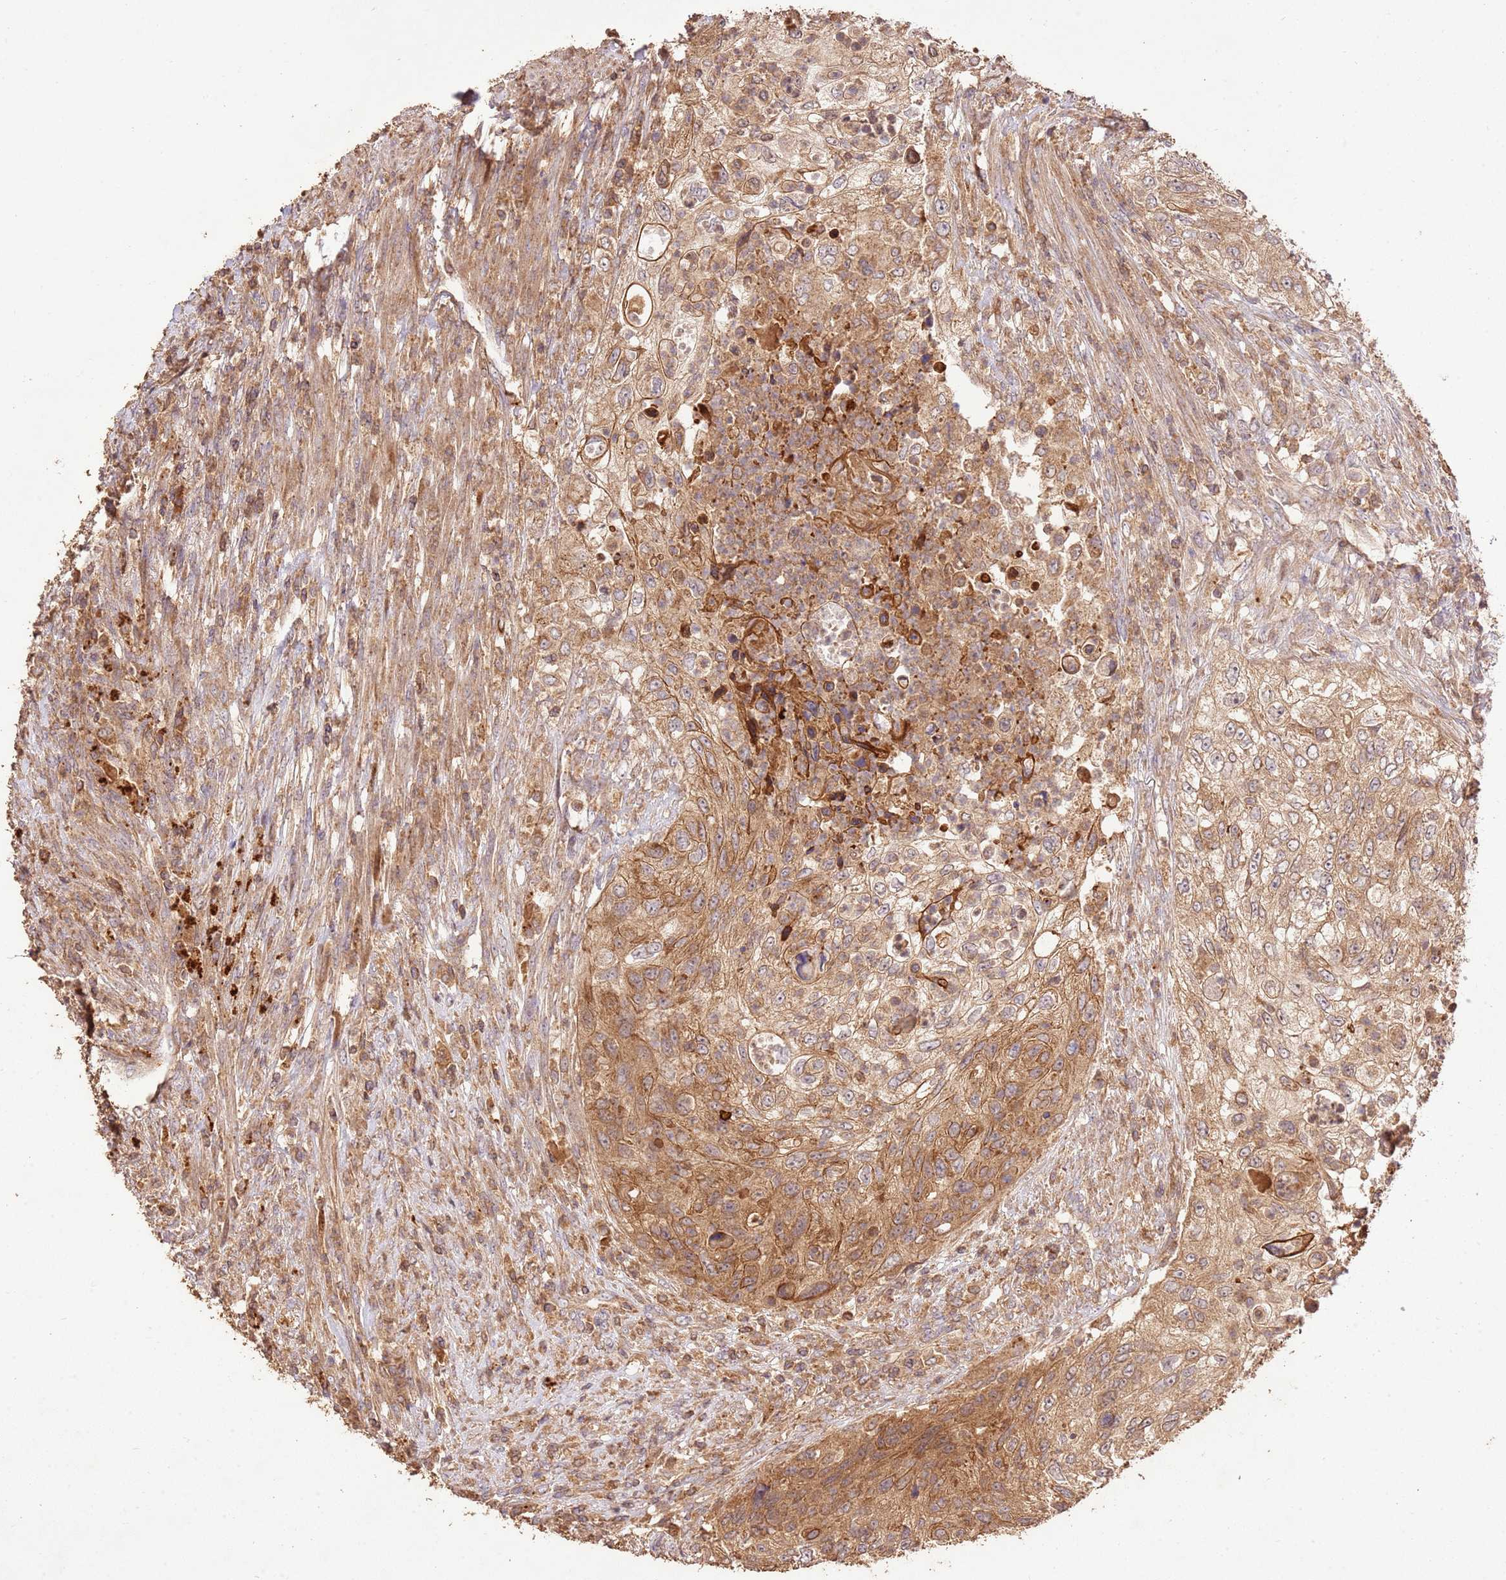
{"staining": {"intensity": "moderate", "quantity": ">75%", "location": "cytoplasmic/membranous"}, "tissue": "urothelial cancer", "cell_type": "Tumor cells", "image_type": "cancer", "snomed": [{"axis": "morphology", "description": "Urothelial carcinoma, High grade"}, {"axis": "topography", "description": "Urinary bladder"}], "caption": "Urothelial cancer stained with a brown dye exhibits moderate cytoplasmic/membranous positive expression in about >75% of tumor cells.", "gene": "LRRC28", "patient": {"sex": "female", "age": 60}}